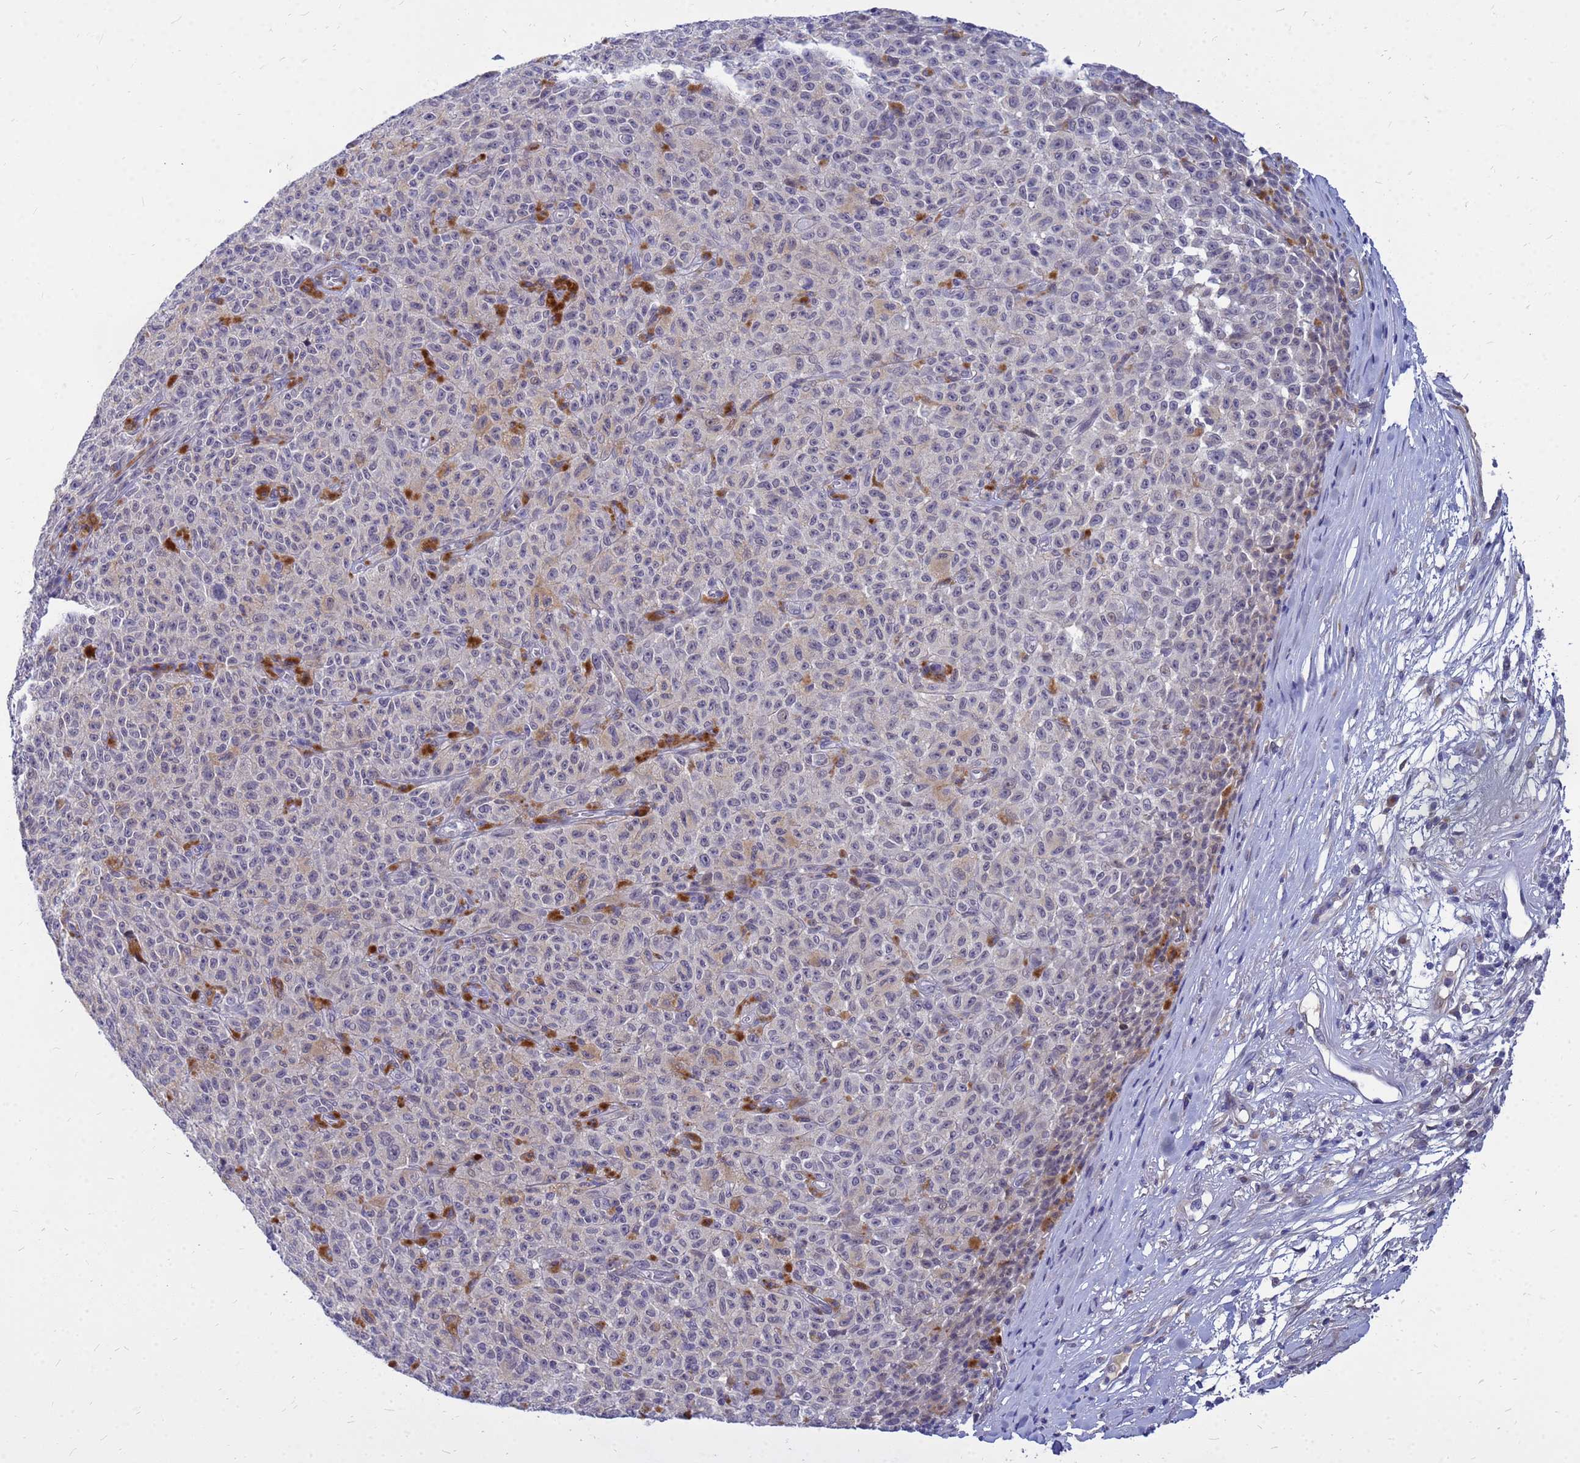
{"staining": {"intensity": "weak", "quantity": "<25%", "location": "cytoplasmic/membranous"}, "tissue": "melanoma", "cell_type": "Tumor cells", "image_type": "cancer", "snomed": [{"axis": "morphology", "description": "Malignant melanoma, NOS"}, {"axis": "topography", "description": "Skin"}], "caption": "Tumor cells show no significant expression in melanoma.", "gene": "SRGAP3", "patient": {"sex": "female", "age": 82}}